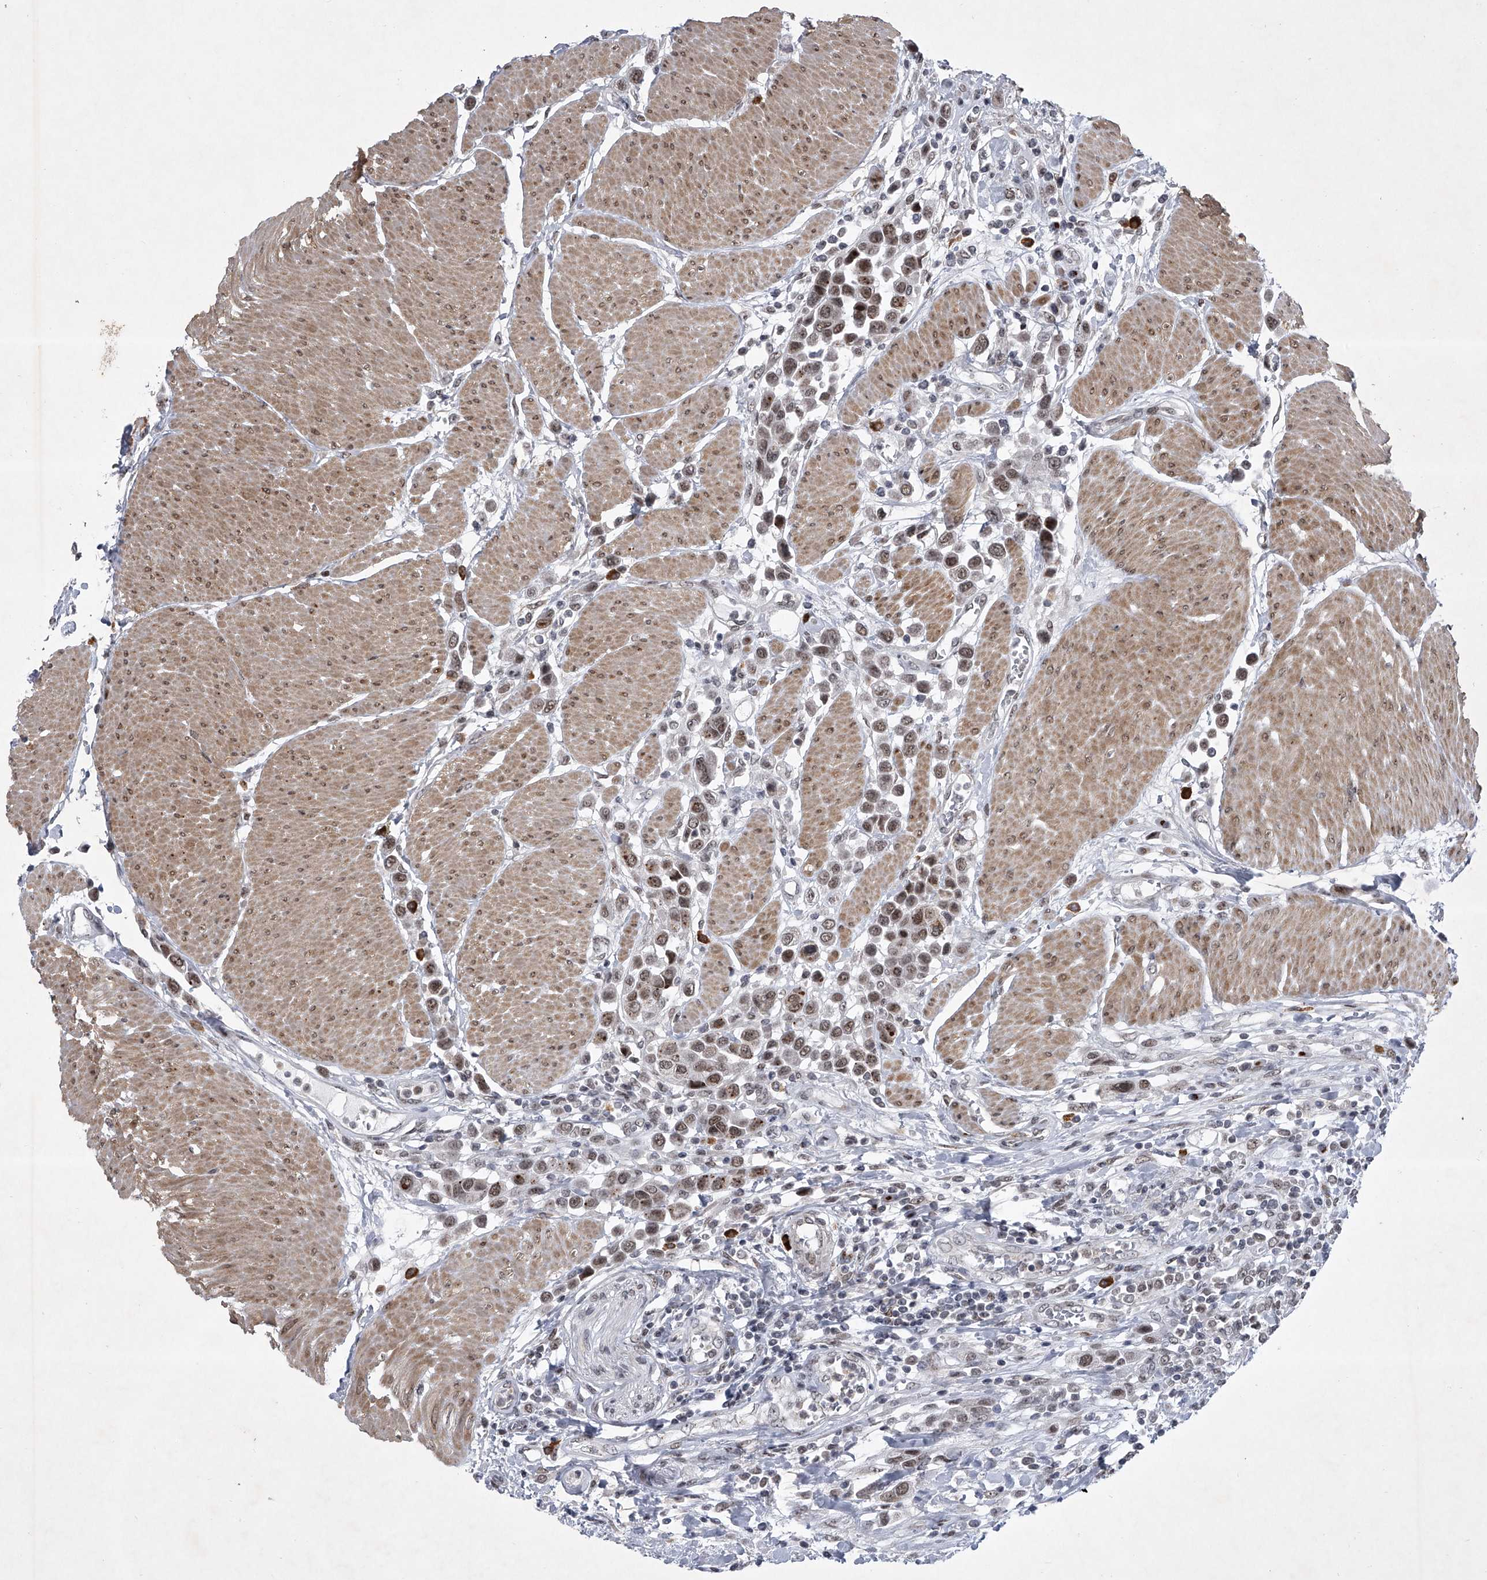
{"staining": {"intensity": "moderate", "quantity": ">75%", "location": "nuclear"}, "tissue": "urothelial cancer", "cell_type": "Tumor cells", "image_type": "cancer", "snomed": [{"axis": "morphology", "description": "Urothelial carcinoma, High grade"}, {"axis": "topography", "description": "Urinary bladder"}], "caption": "High-grade urothelial carcinoma was stained to show a protein in brown. There is medium levels of moderate nuclear positivity in approximately >75% of tumor cells.", "gene": "MLLT1", "patient": {"sex": "male", "age": 50}}